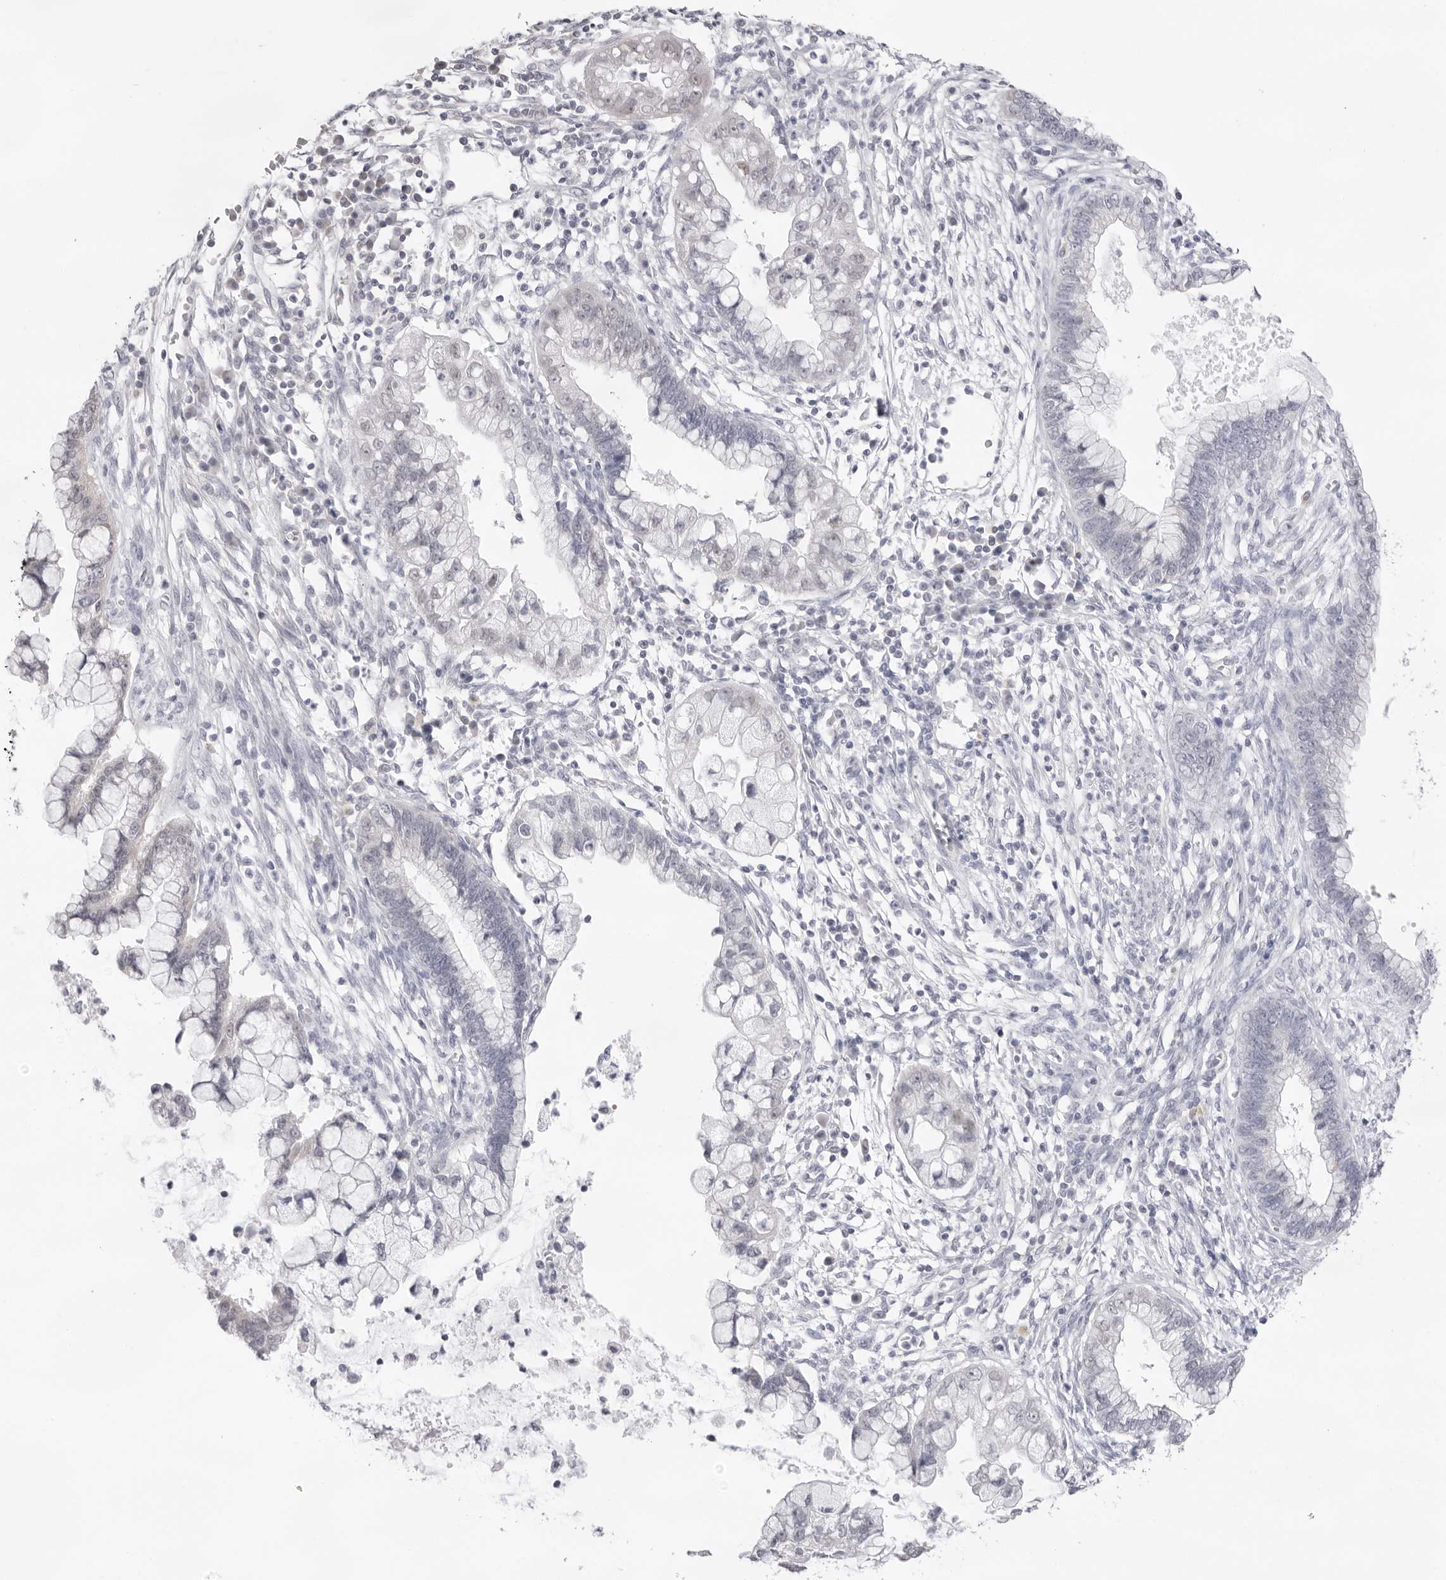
{"staining": {"intensity": "negative", "quantity": "none", "location": "none"}, "tissue": "cervical cancer", "cell_type": "Tumor cells", "image_type": "cancer", "snomed": [{"axis": "morphology", "description": "Adenocarcinoma, NOS"}, {"axis": "topography", "description": "Cervix"}], "caption": "Photomicrograph shows no significant protein staining in tumor cells of cervical cancer (adenocarcinoma).", "gene": "FDPS", "patient": {"sex": "female", "age": 44}}